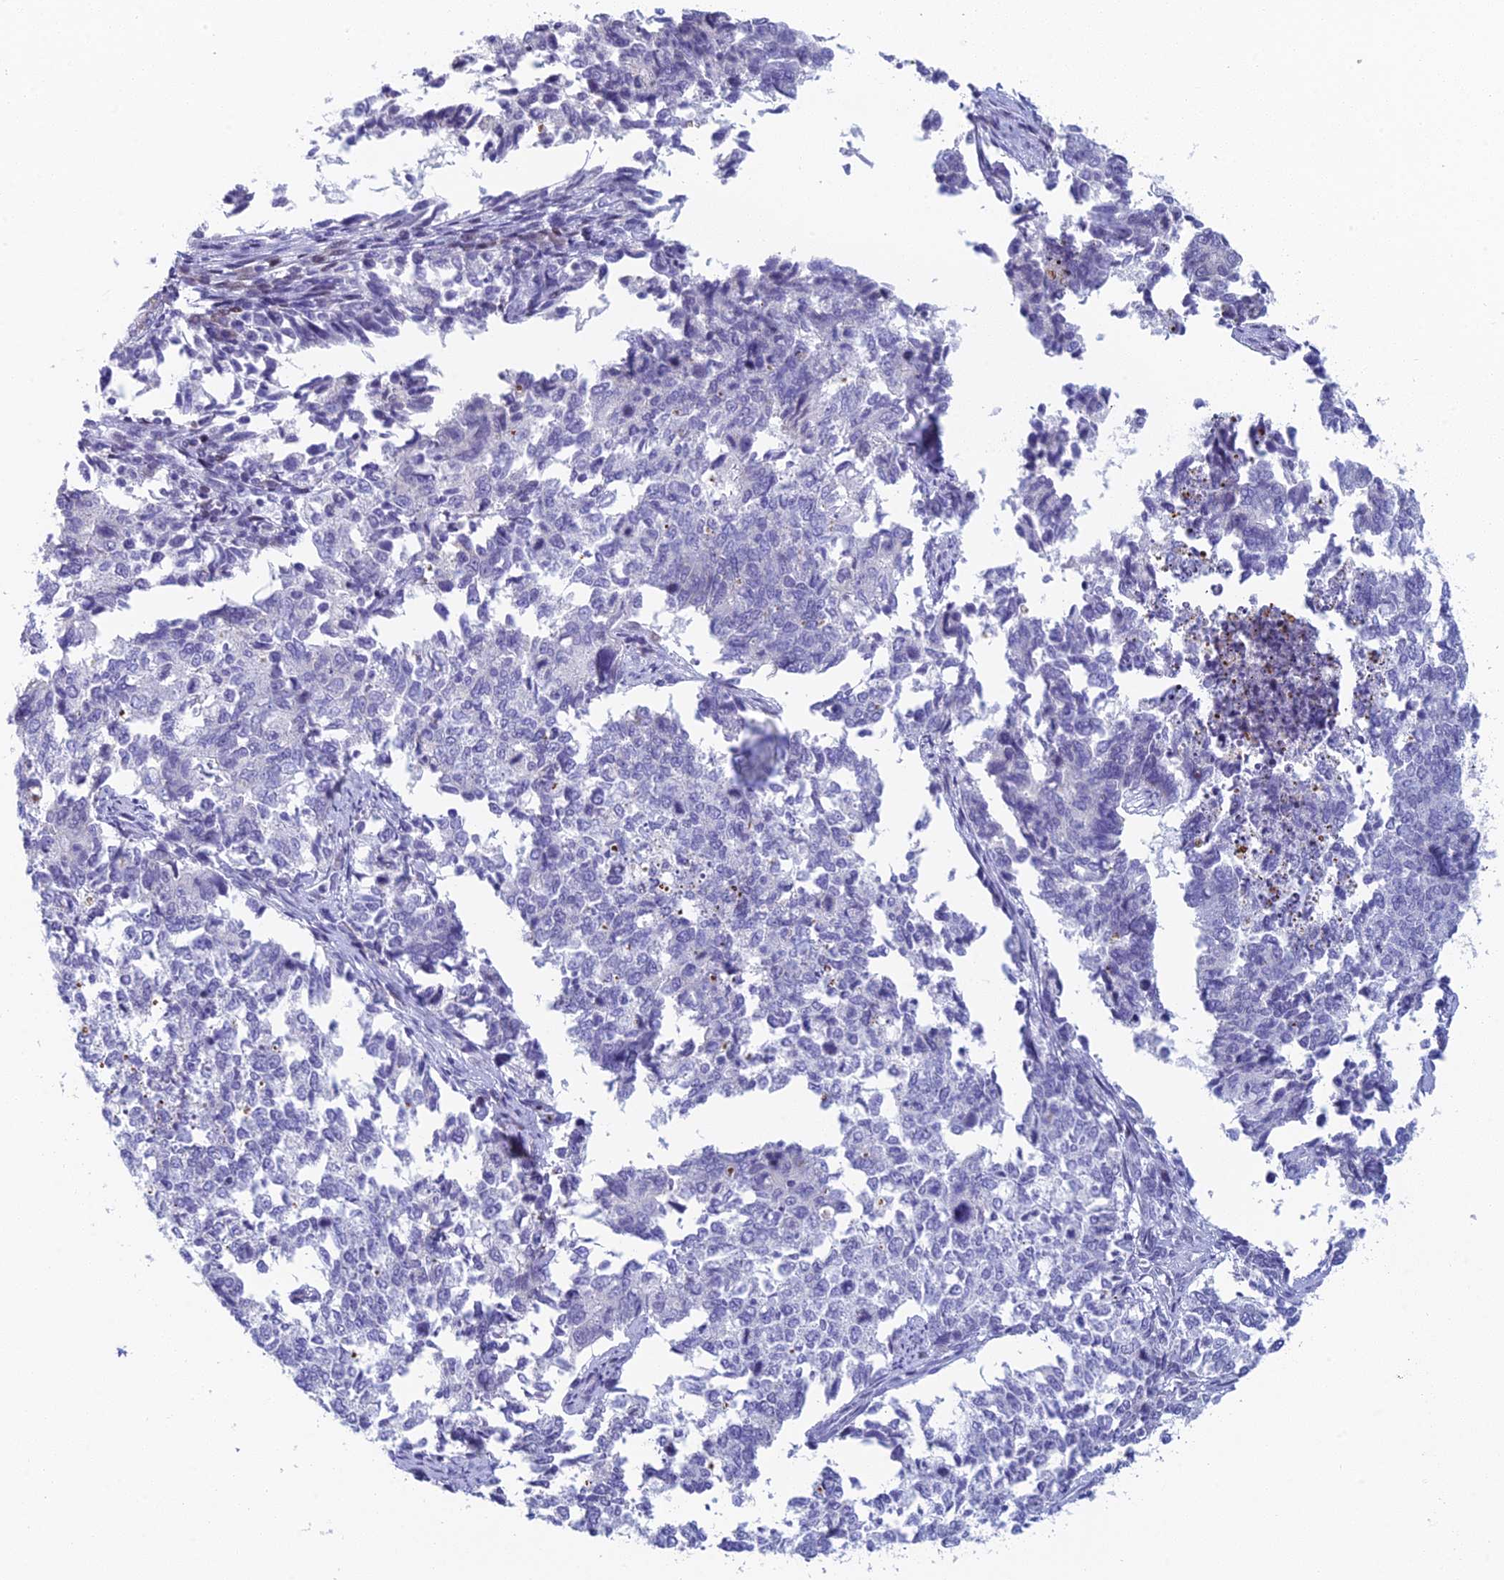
{"staining": {"intensity": "negative", "quantity": "none", "location": "none"}, "tissue": "cervical cancer", "cell_type": "Tumor cells", "image_type": "cancer", "snomed": [{"axis": "morphology", "description": "Squamous cell carcinoma, NOS"}, {"axis": "topography", "description": "Cervix"}], "caption": "Cervical squamous cell carcinoma was stained to show a protein in brown. There is no significant positivity in tumor cells. (DAB immunohistochemistry (IHC) with hematoxylin counter stain).", "gene": "REXO5", "patient": {"sex": "female", "age": 63}}